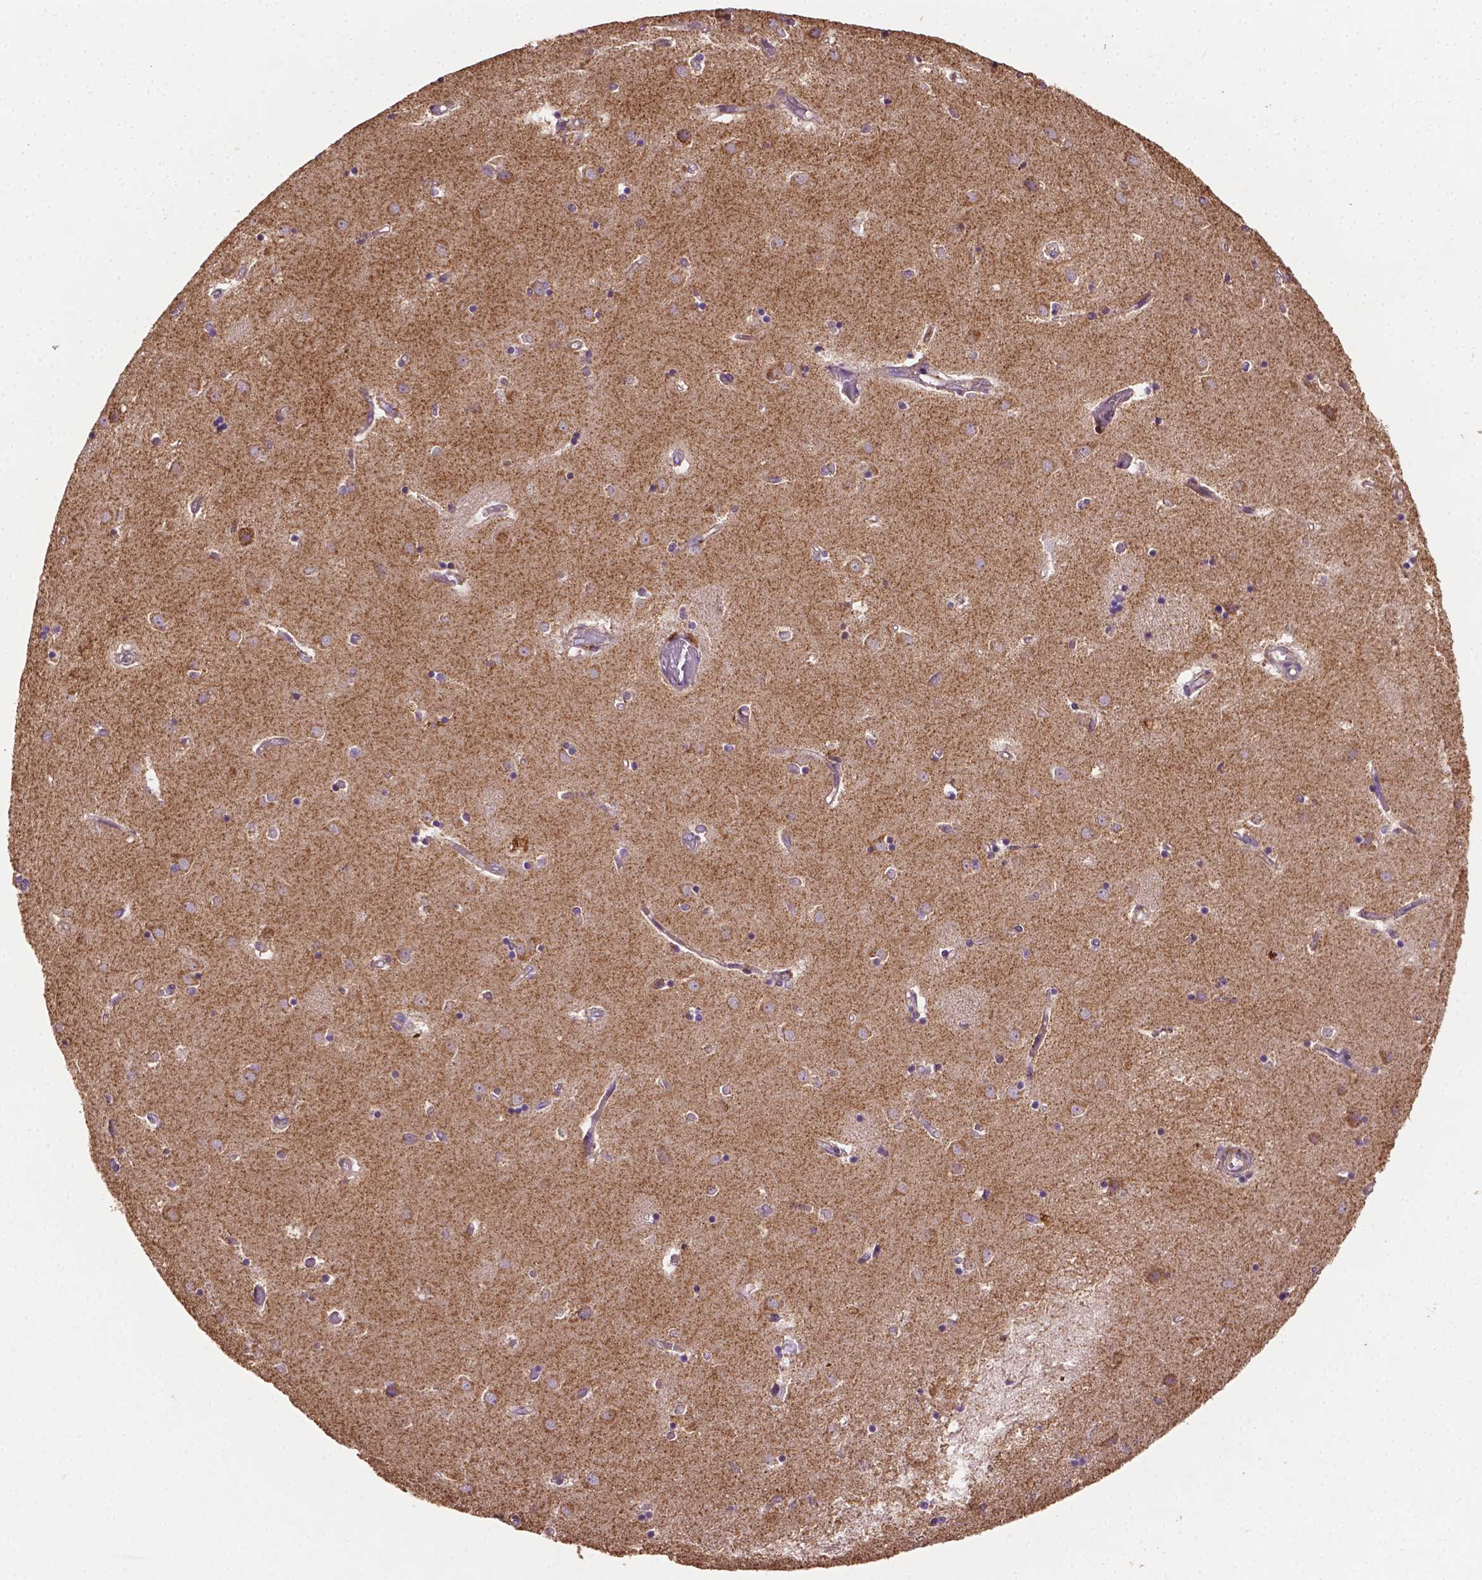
{"staining": {"intensity": "negative", "quantity": "none", "location": "none"}, "tissue": "caudate", "cell_type": "Glial cells", "image_type": "normal", "snomed": [{"axis": "morphology", "description": "Normal tissue, NOS"}, {"axis": "topography", "description": "Lateral ventricle wall"}], "caption": "High magnification brightfield microscopy of normal caudate stained with DAB (brown) and counterstained with hematoxylin (blue): glial cells show no significant positivity. The staining was performed using DAB to visualize the protein expression in brown, while the nuclei were stained in blue with hematoxylin (Magnification: 20x).", "gene": "LRR1", "patient": {"sex": "male", "age": 54}}